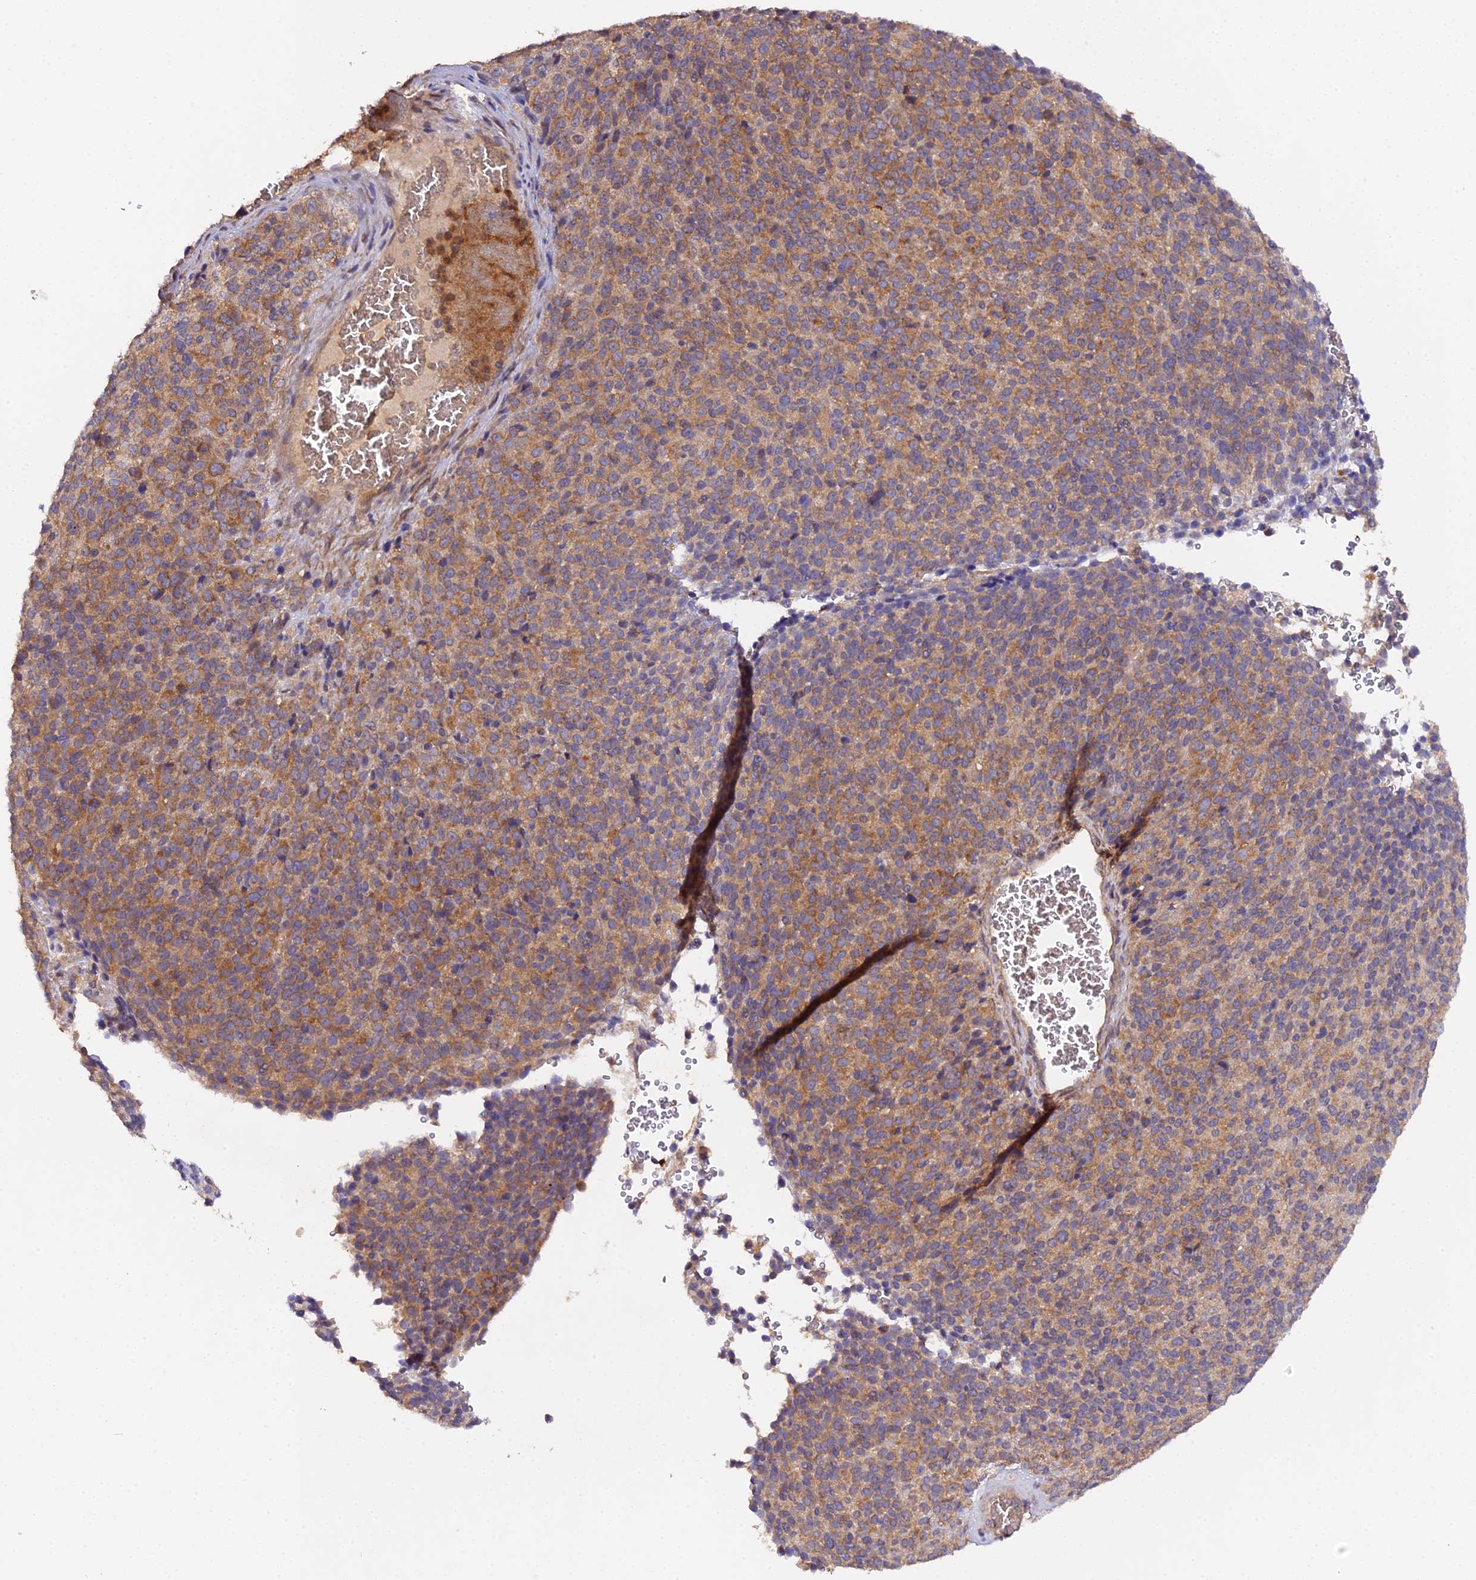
{"staining": {"intensity": "moderate", "quantity": ">75%", "location": "cytoplasmic/membranous"}, "tissue": "melanoma", "cell_type": "Tumor cells", "image_type": "cancer", "snomed": [{"axis": "morphology", "description": "Malignant melanoma, Metastatic site"}, {"axis": "topography", "description": "Brain"}], "caption": "Melanoma stained with a protein marker reveals moderate staining in tumor cells.", "gene": "TRIM26", "patient": {"sex": "female", "age": 56}}